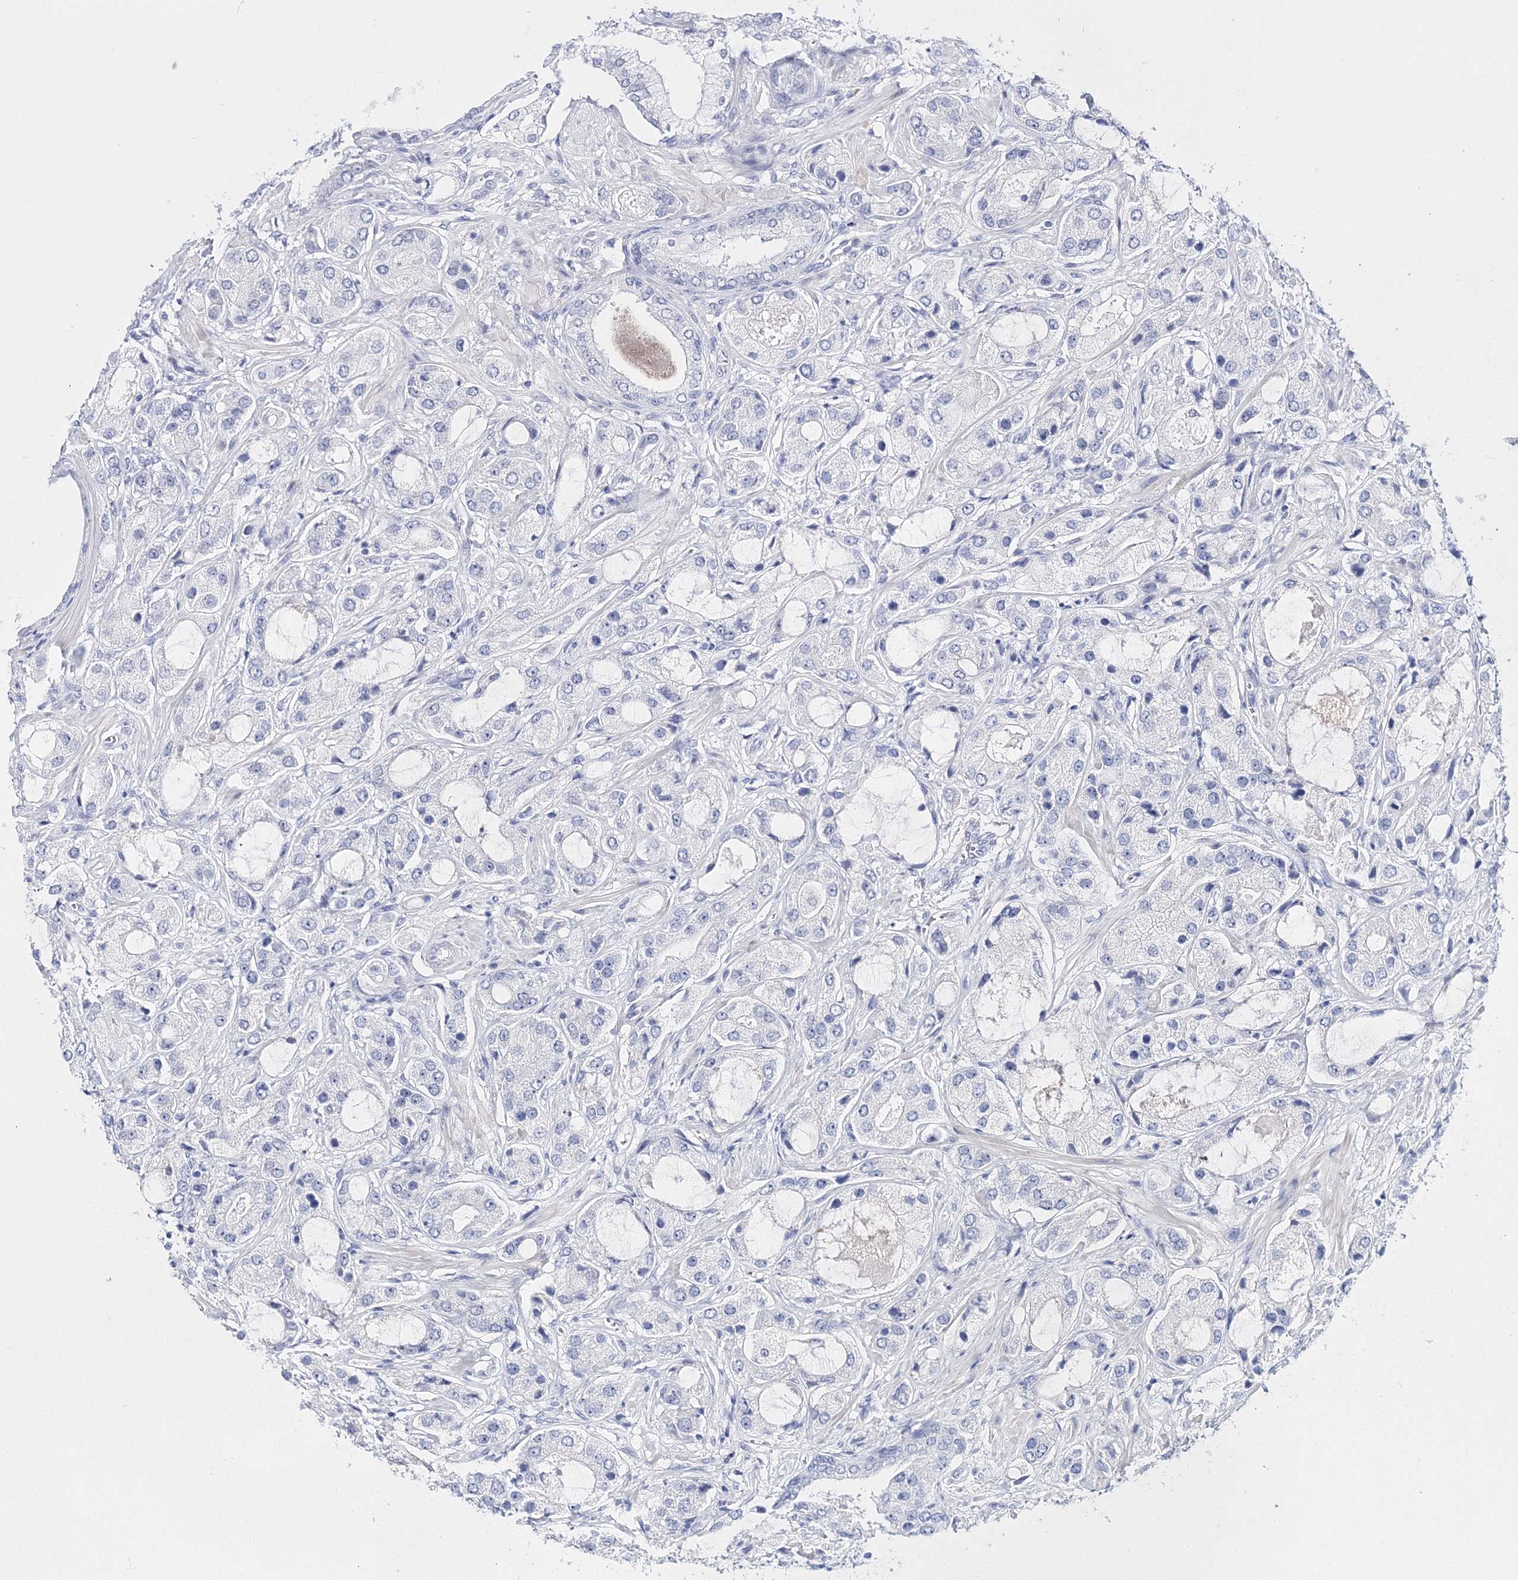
{"staining": {"intensity": "negative", "quantity": "none", "location": "none"}, "tissue": "prostate cancer", "cell_type": "Tumor cells", "image_type": "cancer", "snomed": [{"axis": "morphology", "description": "Normal tissue, NOS"}, {"axis": "morphology", "description": "Adenocarcinoma, High grade"}, {"axis": "topography", "description": "Prostate"}, {"axis": "topography", "description": "Peripheral nerve tissue"}], "caption": "Immunohistochemistry (IHC) micrograph of neoplastic tissue: prostate adenocarcinoma (high-grade) stained with DAB (3,3'-diaminobenzidine) shows no significant protein expression in tumor cells.", "gene": "MYOZ2", "patient": {"sex": "male", "age": 59}}